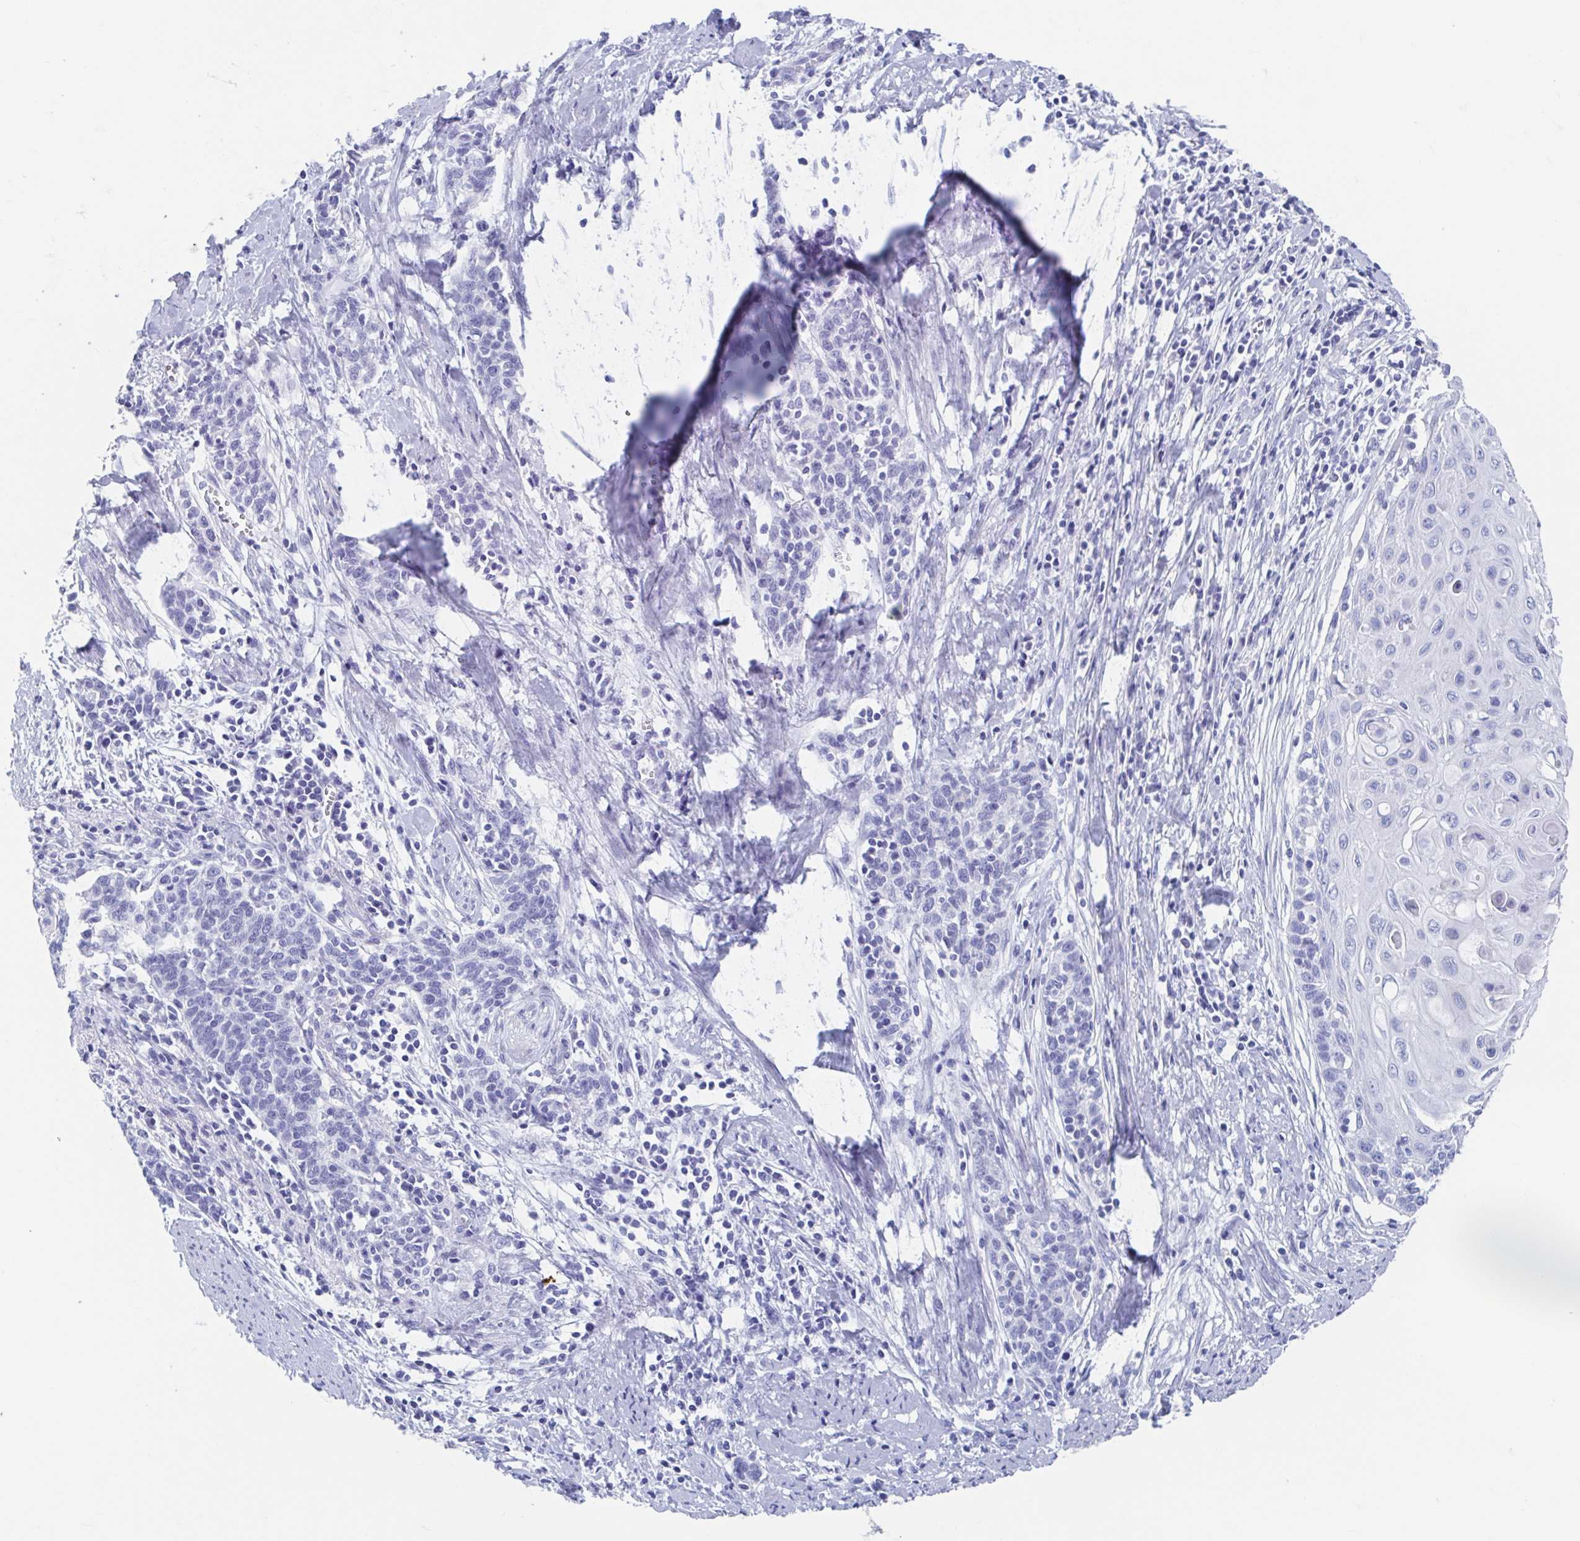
{"staining": {"intensity": "negative", "quantity": "none", "location": "none"}, "tissue": "cervical cancer", "cell_type": "Tumor cells", "image_type": "cancer", "snomed": [{"axis": "morphology", "description": "Squamous cell carcinoma, NOS"}, {"axis": "topography", "description": "Cervix"}], "caption": "Human cervical cancer stained for a protein using immunohistochemistry (IHC) displays no staining in tumor cells.", "gene": "SHCBP1L", "patient": {"sex": "female", "age": 39}}